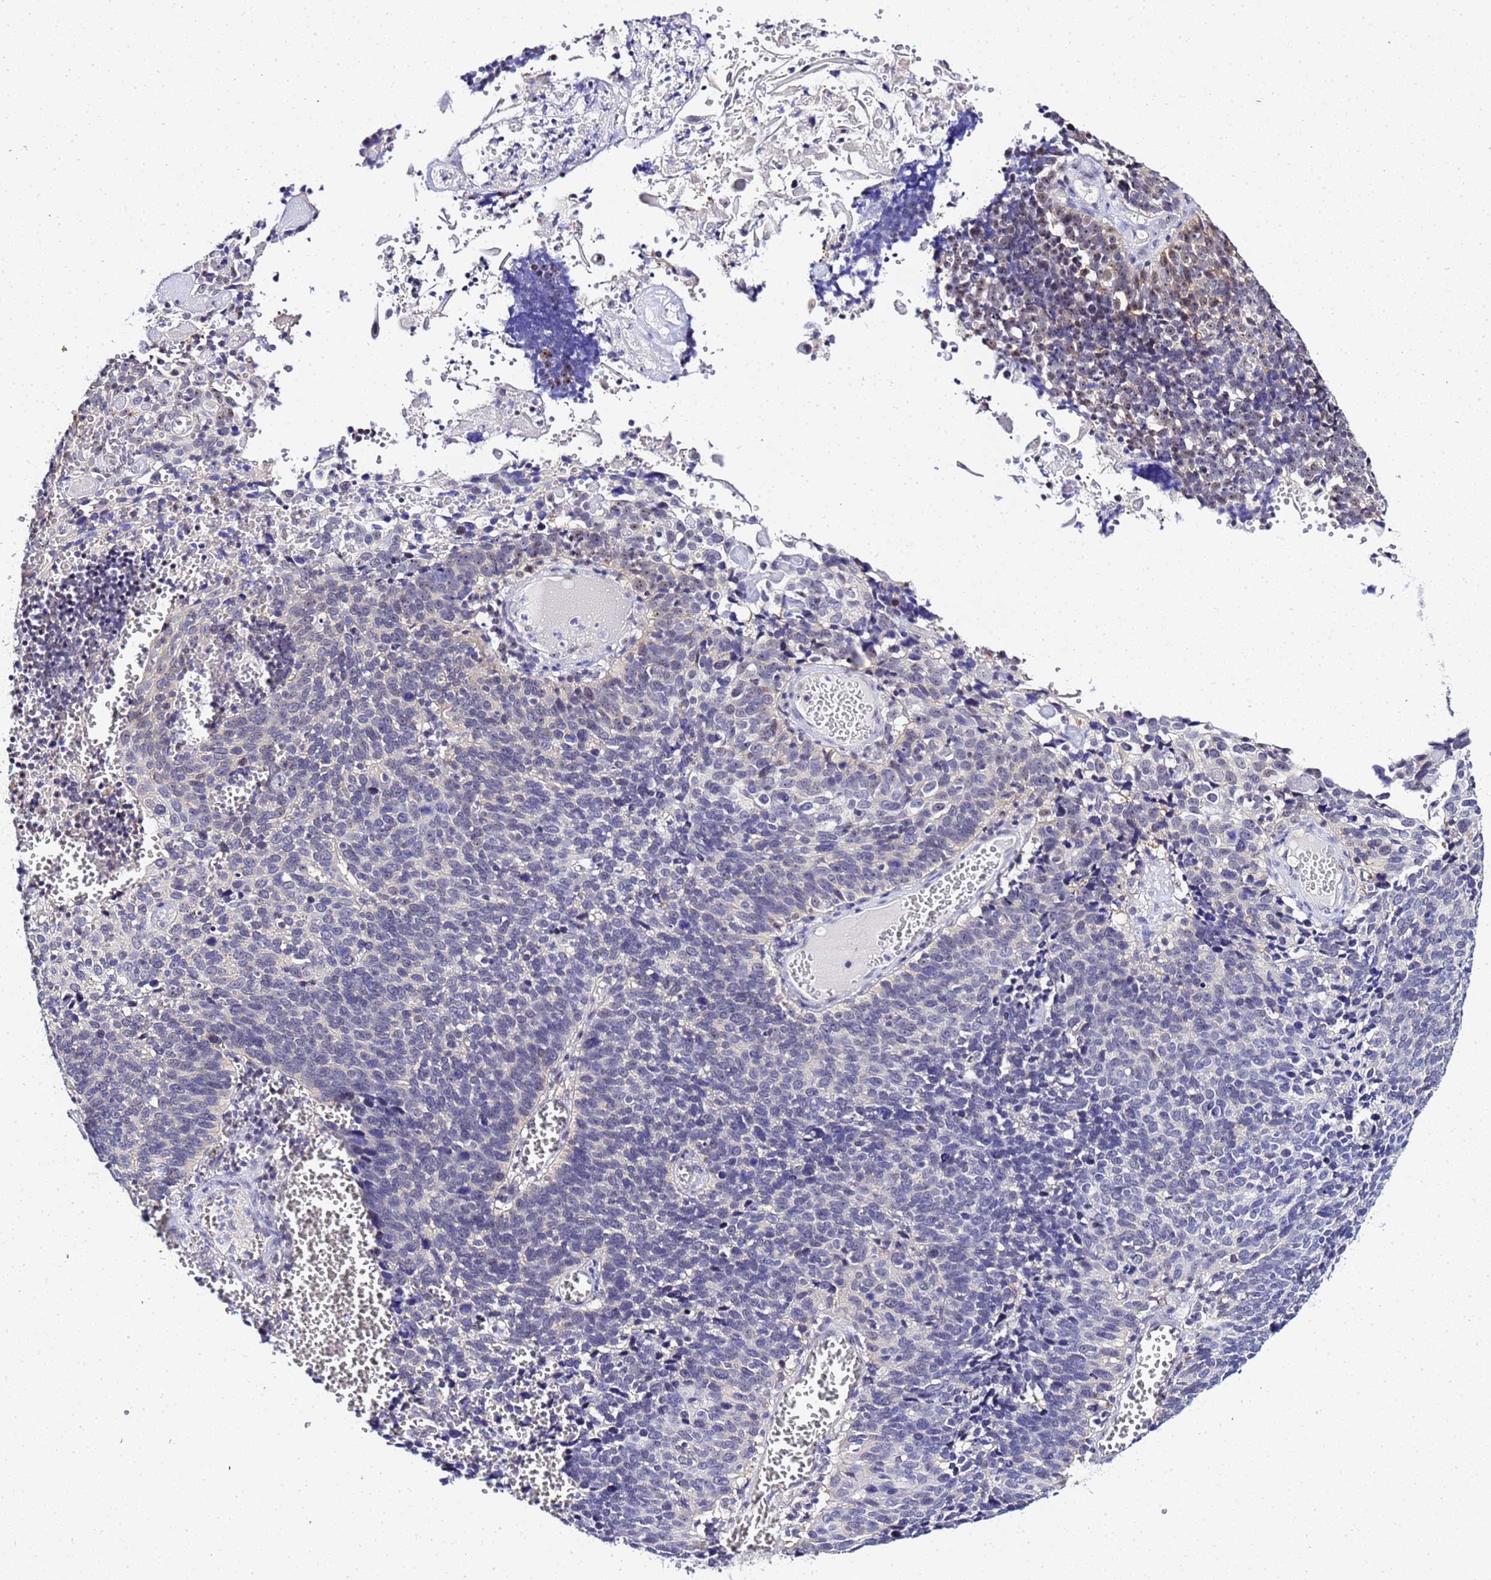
{"staining": {"intensity": "negative", "quantity": "none", "location": "none"}, "tissue": "cervical cancer", "cell_type": "Tumor cells", "image_type": "cancer", "snomed": [{"axis": "morphology", "description": "Squamous cell carcinoma, NOS"}, {"axis": "topography", "description": "Cervix"}], "caption": "Cervical squamous cell carcinoma was stained to show a protein in brown. There is no significant staining in tumor cells.", "gene": "ACTL6B", "patient": {"sex": "female", "age": 39}}